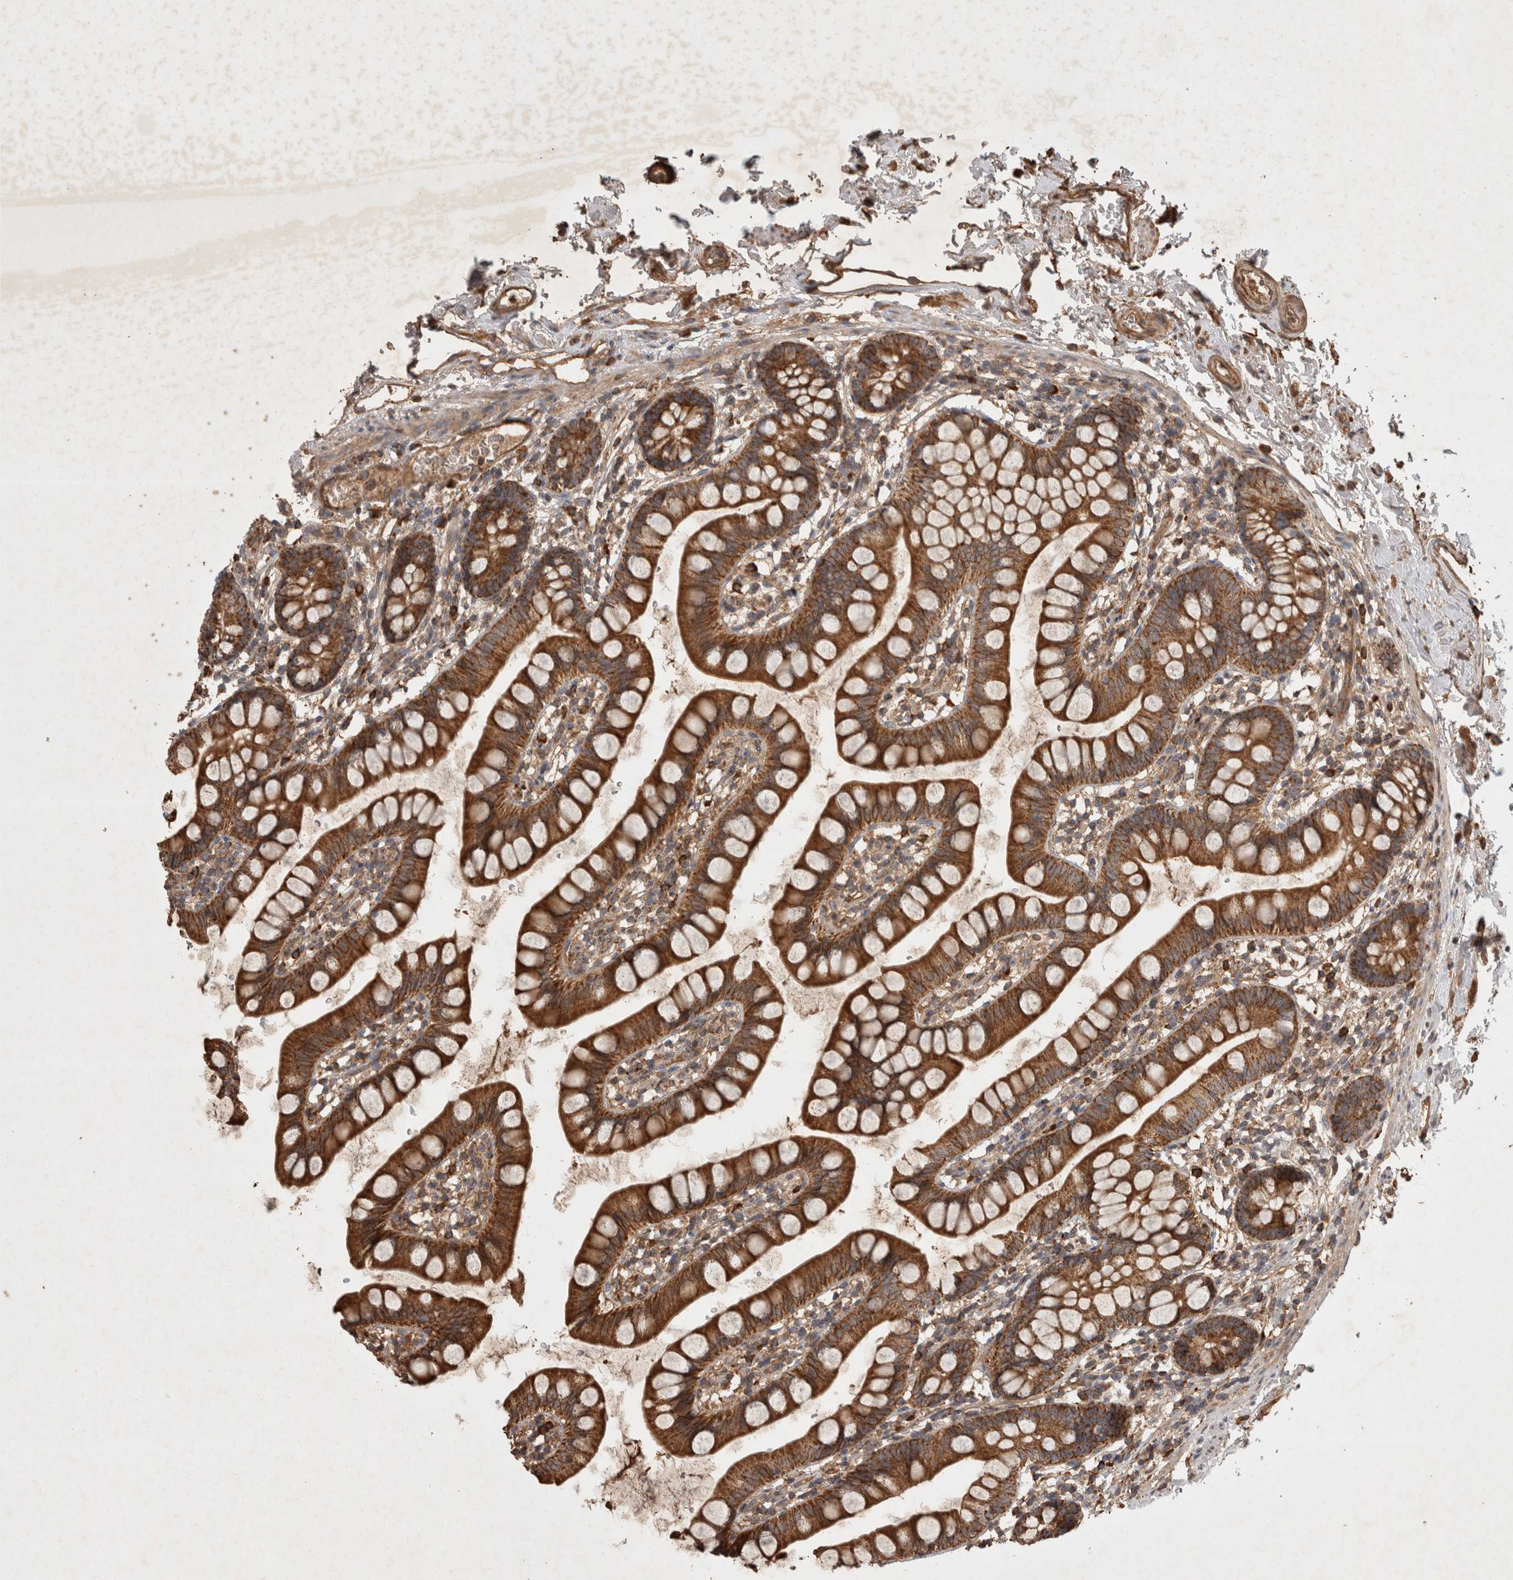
{"staining": {"intensity": "strong", "quantity": ">75%", "location": "cytoplasmic/membranous"}, "tissue": "small intestine", "cell_type": "Glandular cells", "image_type": "normal", "snomed": [{"axis": "morphology", "description": "Normal tissue, NOS"}, {"axis": "topography", "description": "Small intestine"}], "caption": "Immunohistochemistry (IHC) histopathology image of normal small intestine: human small intestine stained using immunohistochemistry shows high levels of strong protein expression localized specifically in the cytoplasmic/membranous of glandular cells, appearing as a cytoplasmic/membranous brown color.", "gene": "SERAC1", "patient": {"sex": "female", "age": 84}}